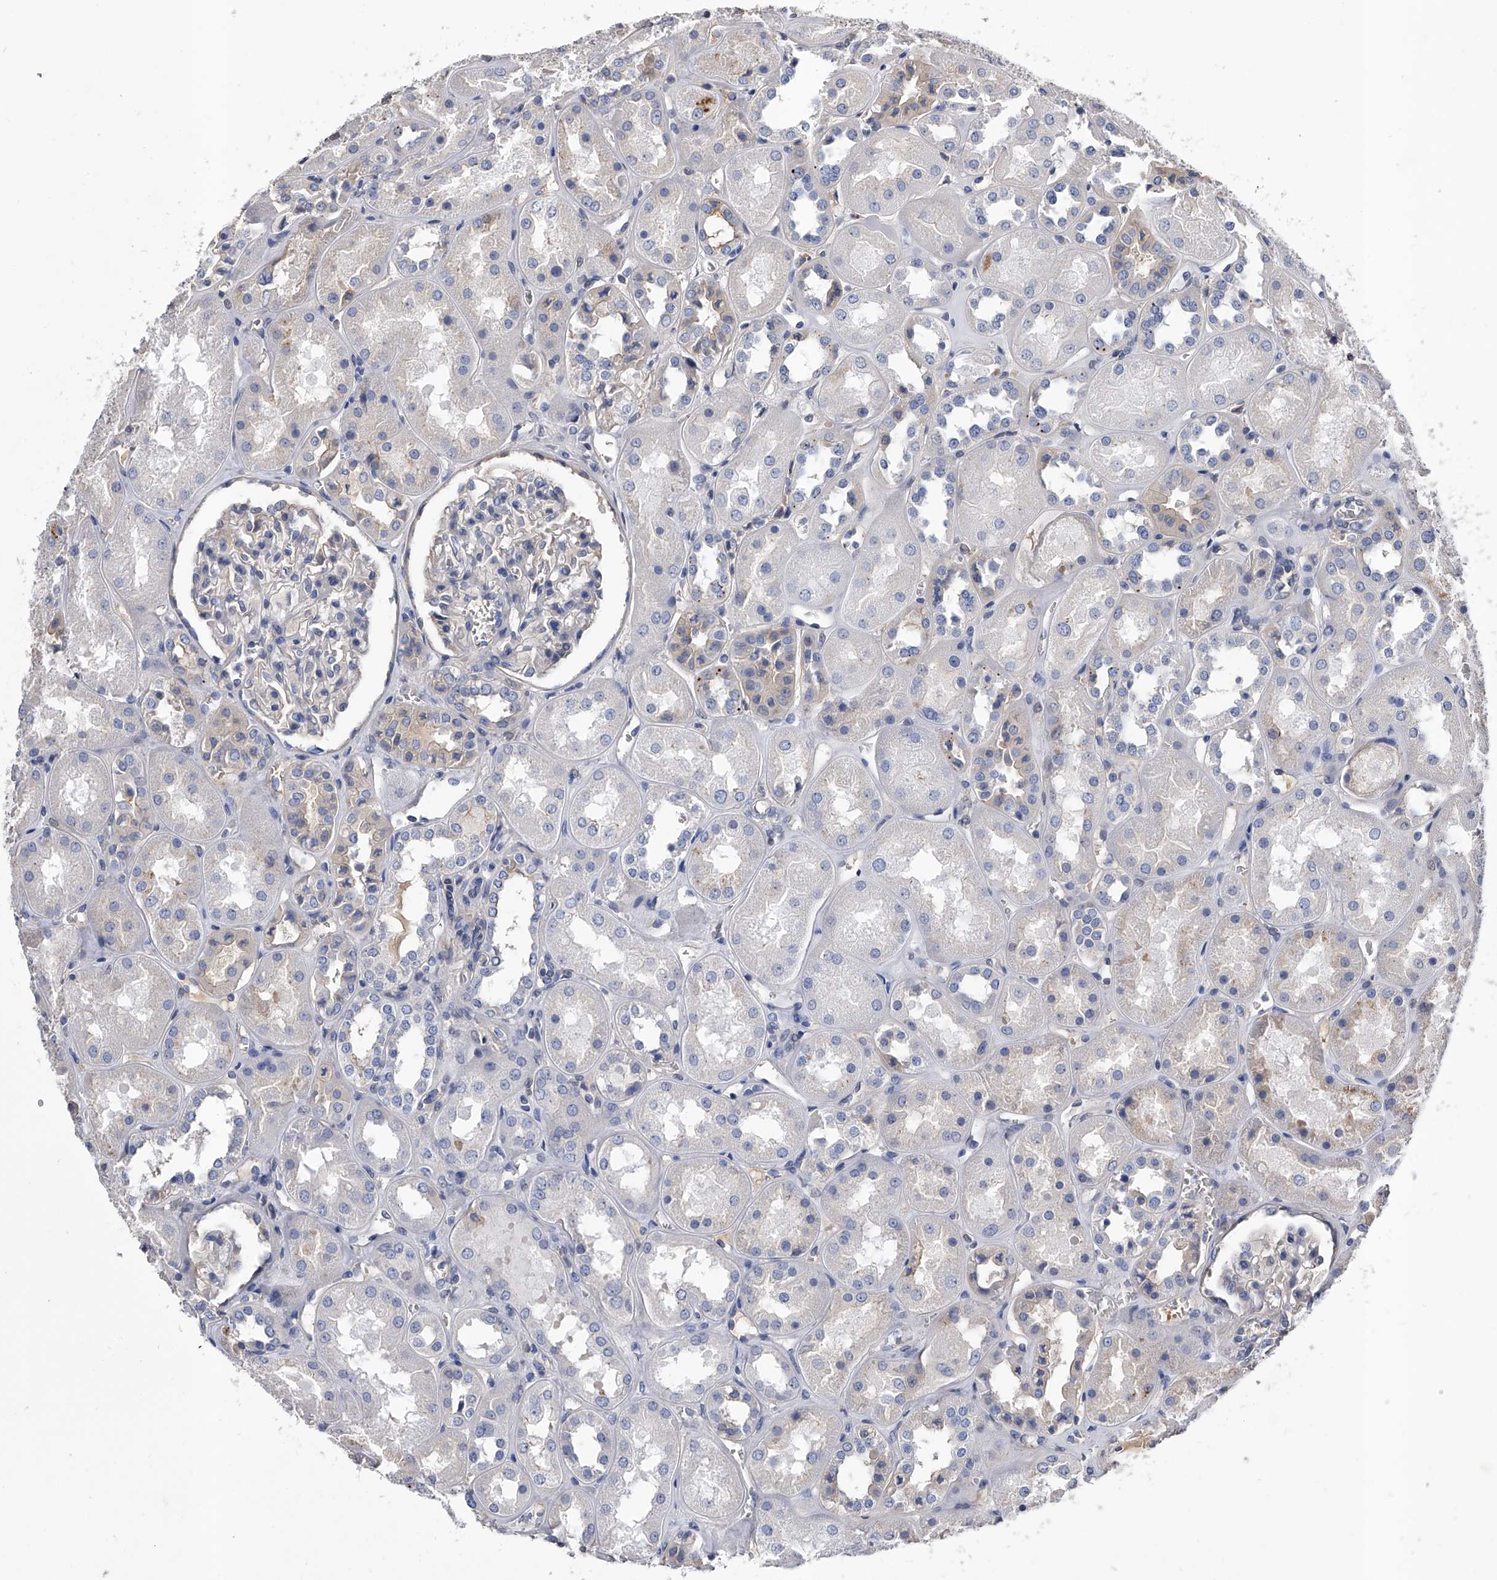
{"staining": {"intensity": "negative", "quantity": "none", "location": "none"}, "tissue": "kidney", "cell_type": "Cells in glomeruli", "image_type": "normal", "snomed": [{"axis": "morphology", "description": "Normal tissue, NOS"}, {"axis": "topography", "description": "Kidney"}], "caption": "IHC histopathology image of benign kidney stained for a protein (brown), which demonstrates no staining in cells in glomeruli.", "gene": "EFCAB7", "patient": {"sex": "male", "age": 70}}